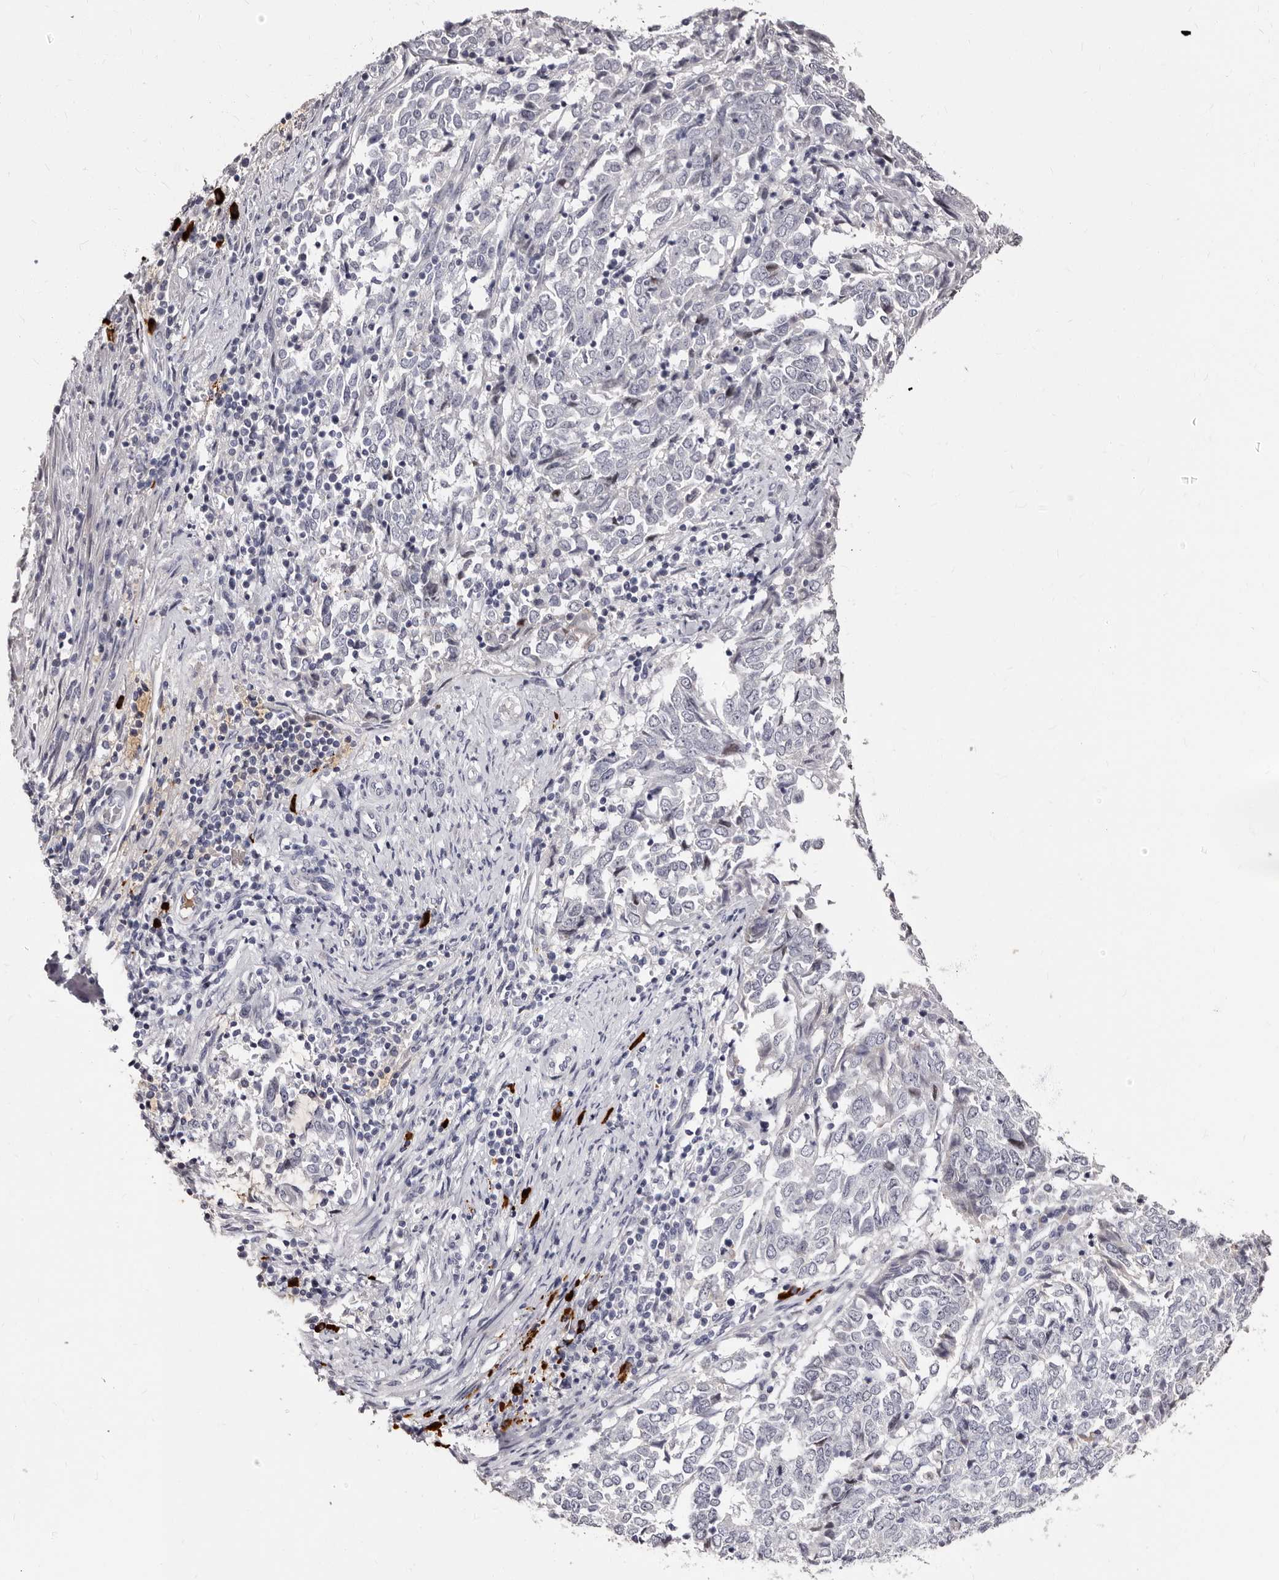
{"staining": {"intensity": "negative", "quantity": "none", "location": "none"}, "tissue": "endometrial cancer", "cell_type": "Tumor cells", "image_type": "cancer", "snomed": [{"axis": "morphology", "description": "Adenocarcinoma, NOS"}, {"axis": "topography", "description": "Endometrium"}], "caption": "DAB immunohistochemical staining of endometrial adenocarcinoma shows no significant expression in tumor cells.", "gene": "TBC1D22B", "patient": {"sex": "female", "age": 80}}